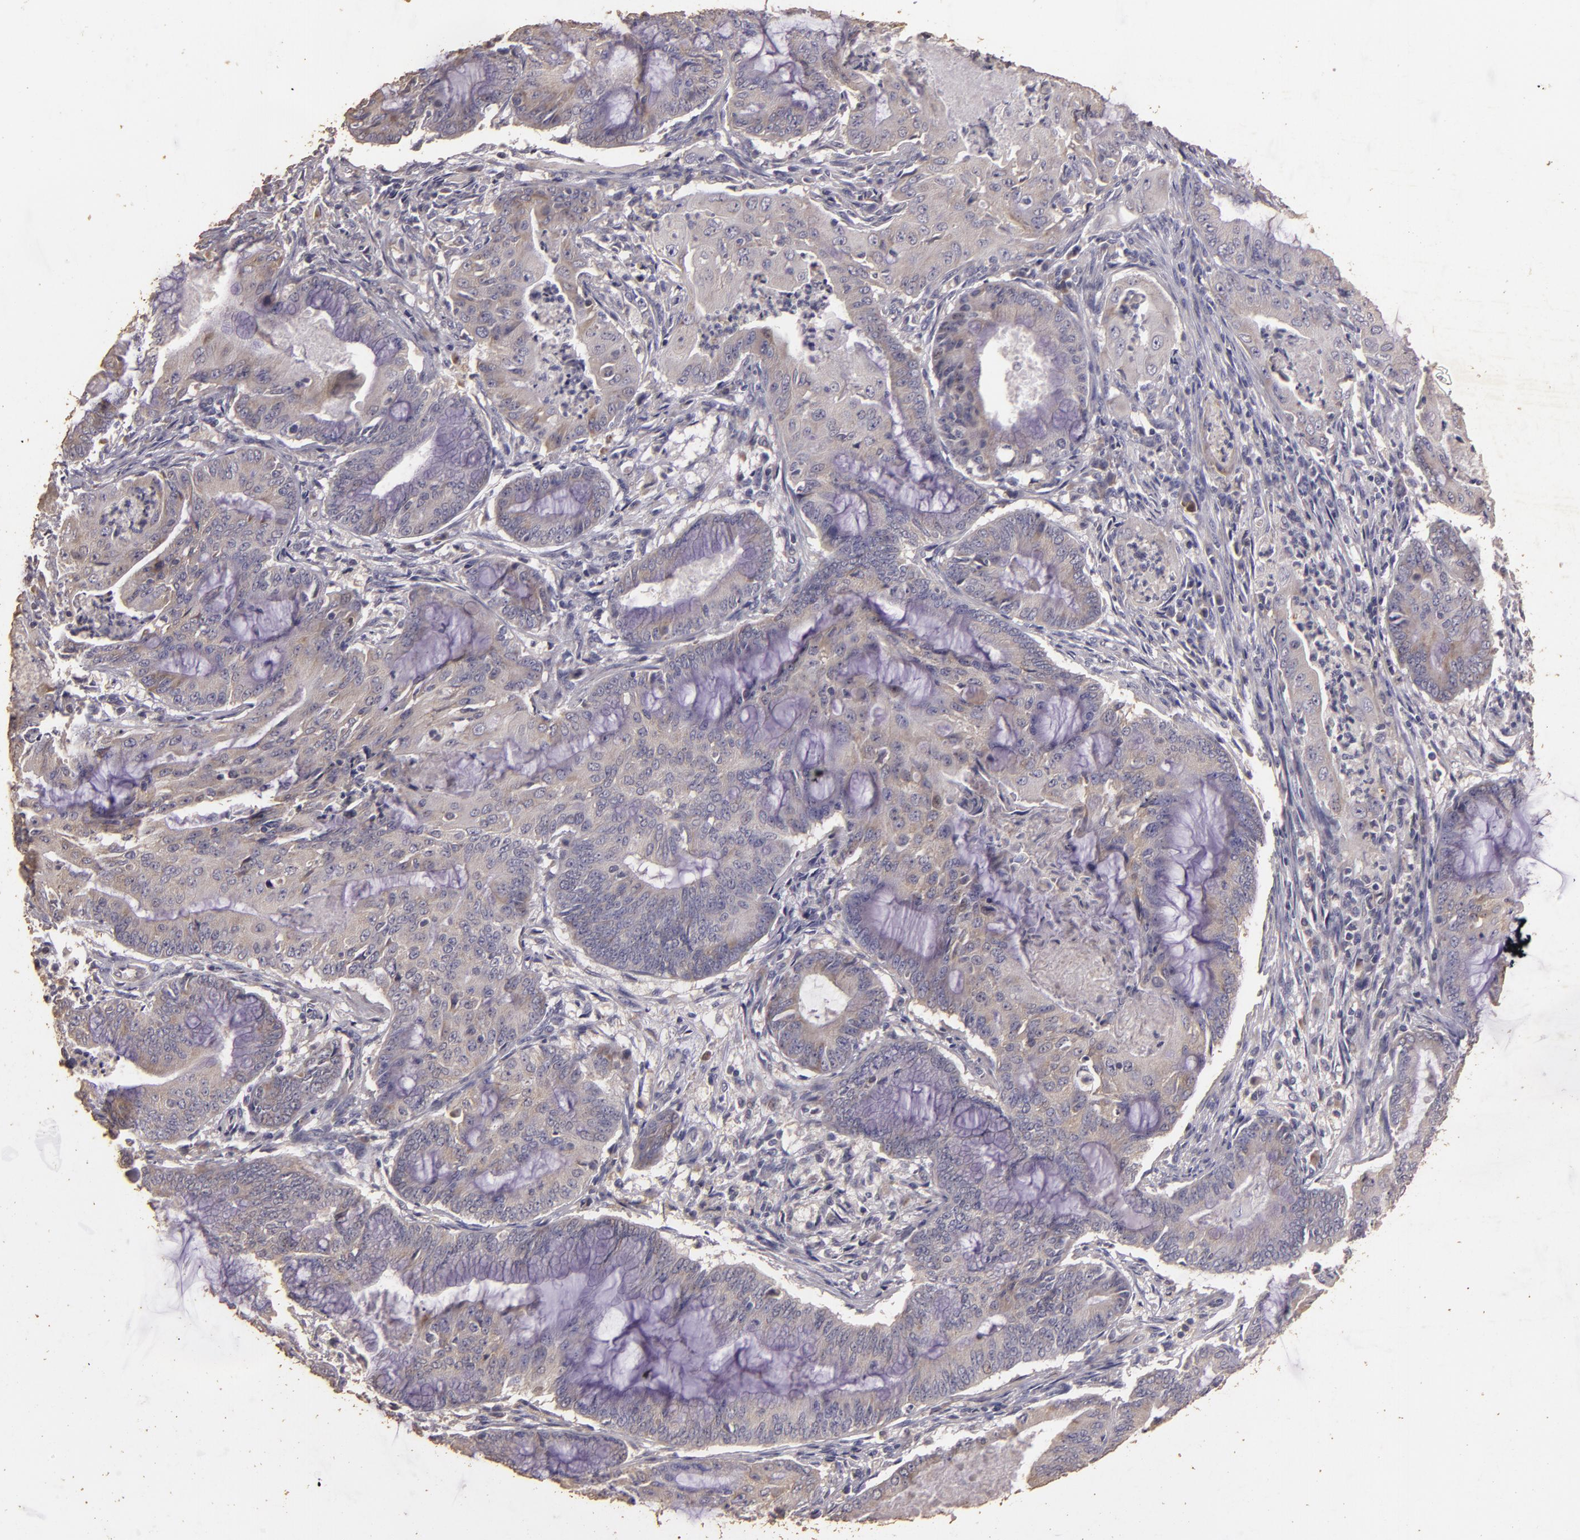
{"staining": {"intensity": "negative", "quantity": "none", "location": "none"}, "tissue": "endometrial cancer", "cell_type": "Tumor cells", "image_type": "cancer", "snomed": [{"axis": "morphology", "description": "Adenocarcinoma, NOS"}, {"axis": "topography", "description": "Endometrium"}], "caption": "The immunohistochemistry (IHC) histopathology image has no significant staining in tumor cells of endometrial cancer tissue.", "gene": "BCL2L13", "patient": {"sex": "female", "age": 63}}